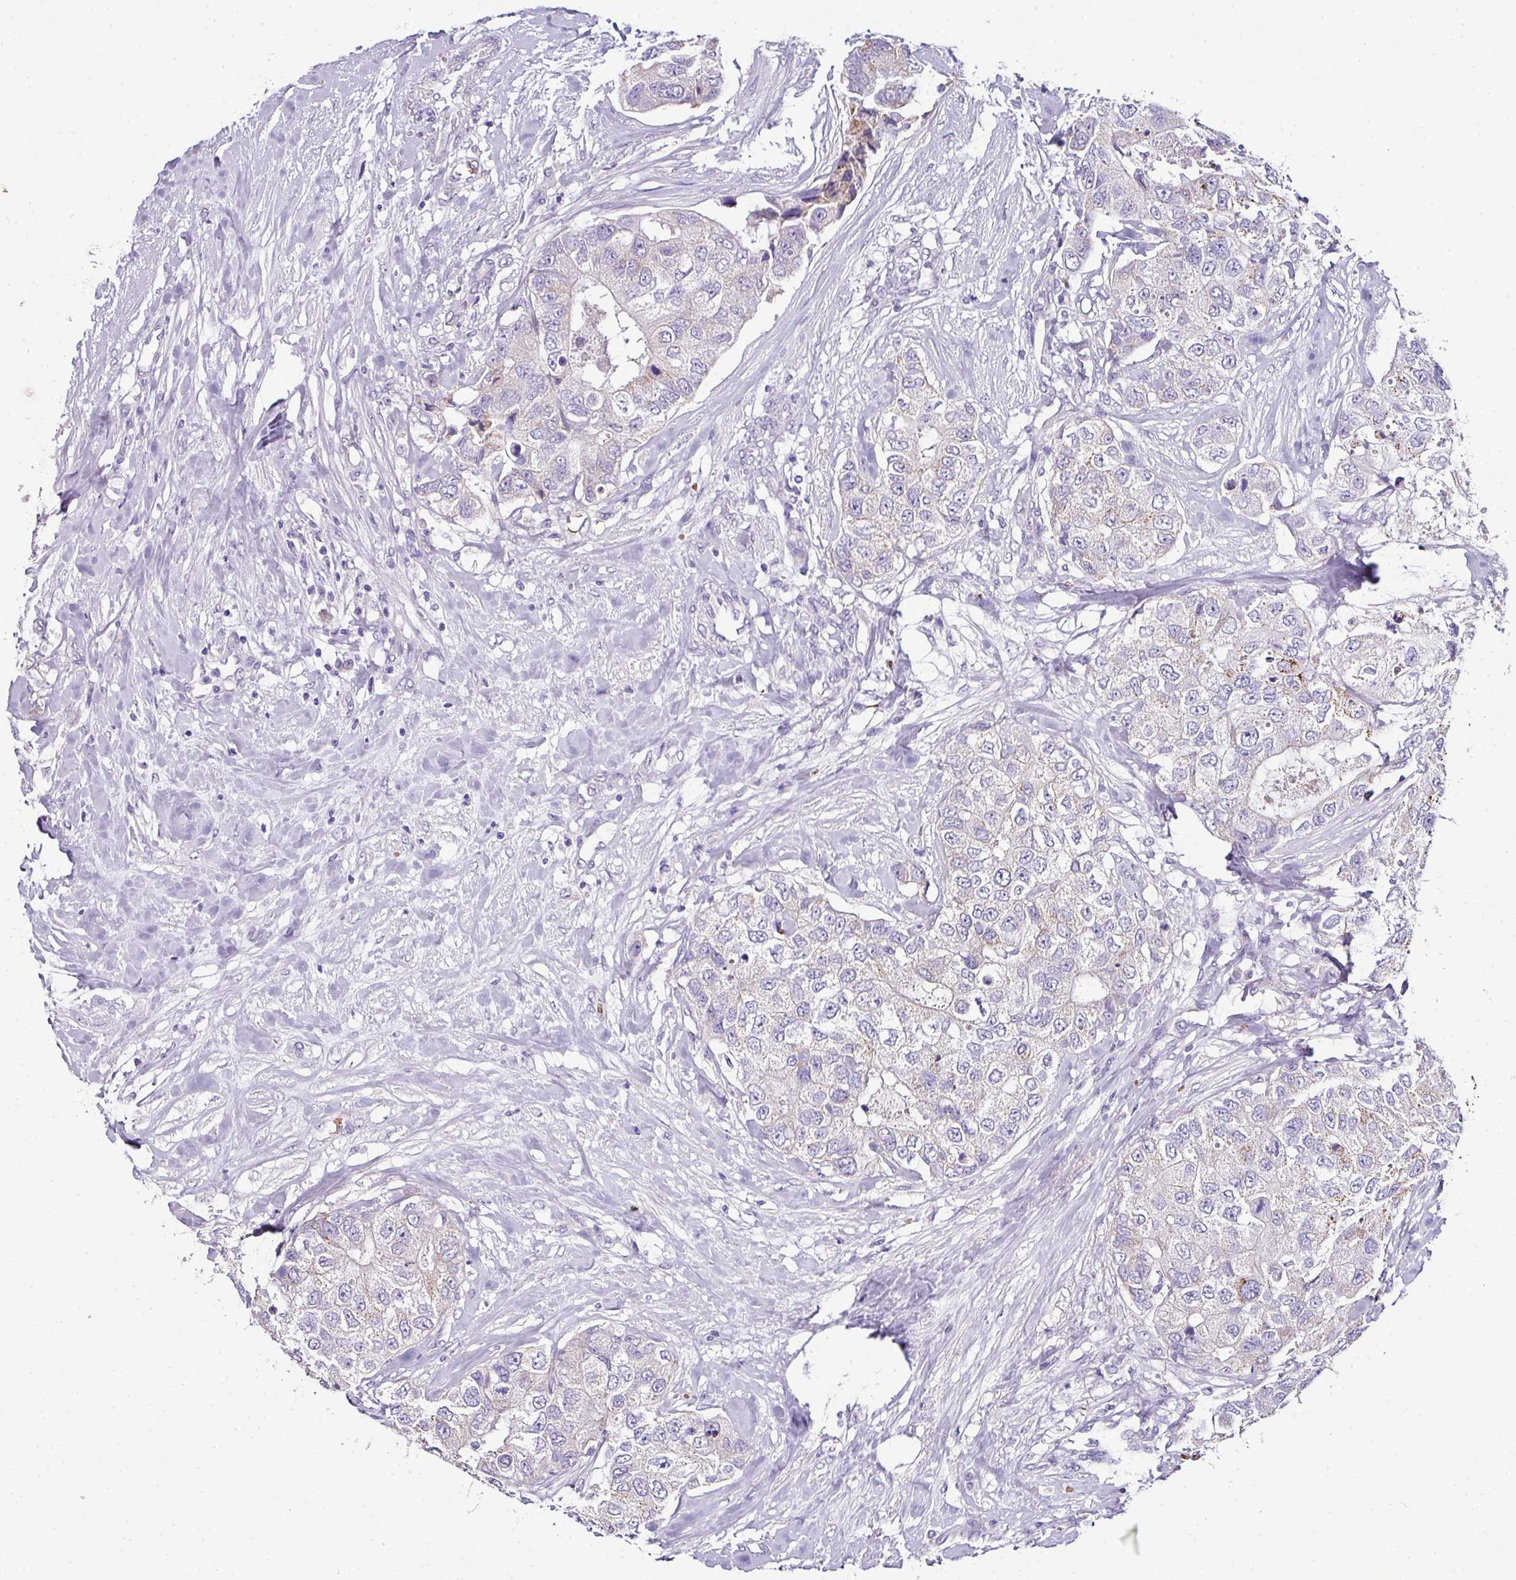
{"staining": {"intensity": "weak", "quantity": "<25%", "location": "cytoplasmic/membranous"}, "tissue": "breast cancer", "cell_type": "Tumor cells", "image_type": "cancer", "snomed": [{"axis": "morphology", "description": "Duct carcinoma"}, {"axis": "topography", "description": "Breast"}], "caption": "Human breast cancer stained for a protein using IHC shows no staining in tumor cells.", "gene": "NAPSA", "patient": {"sex": "female", "age": 62}}